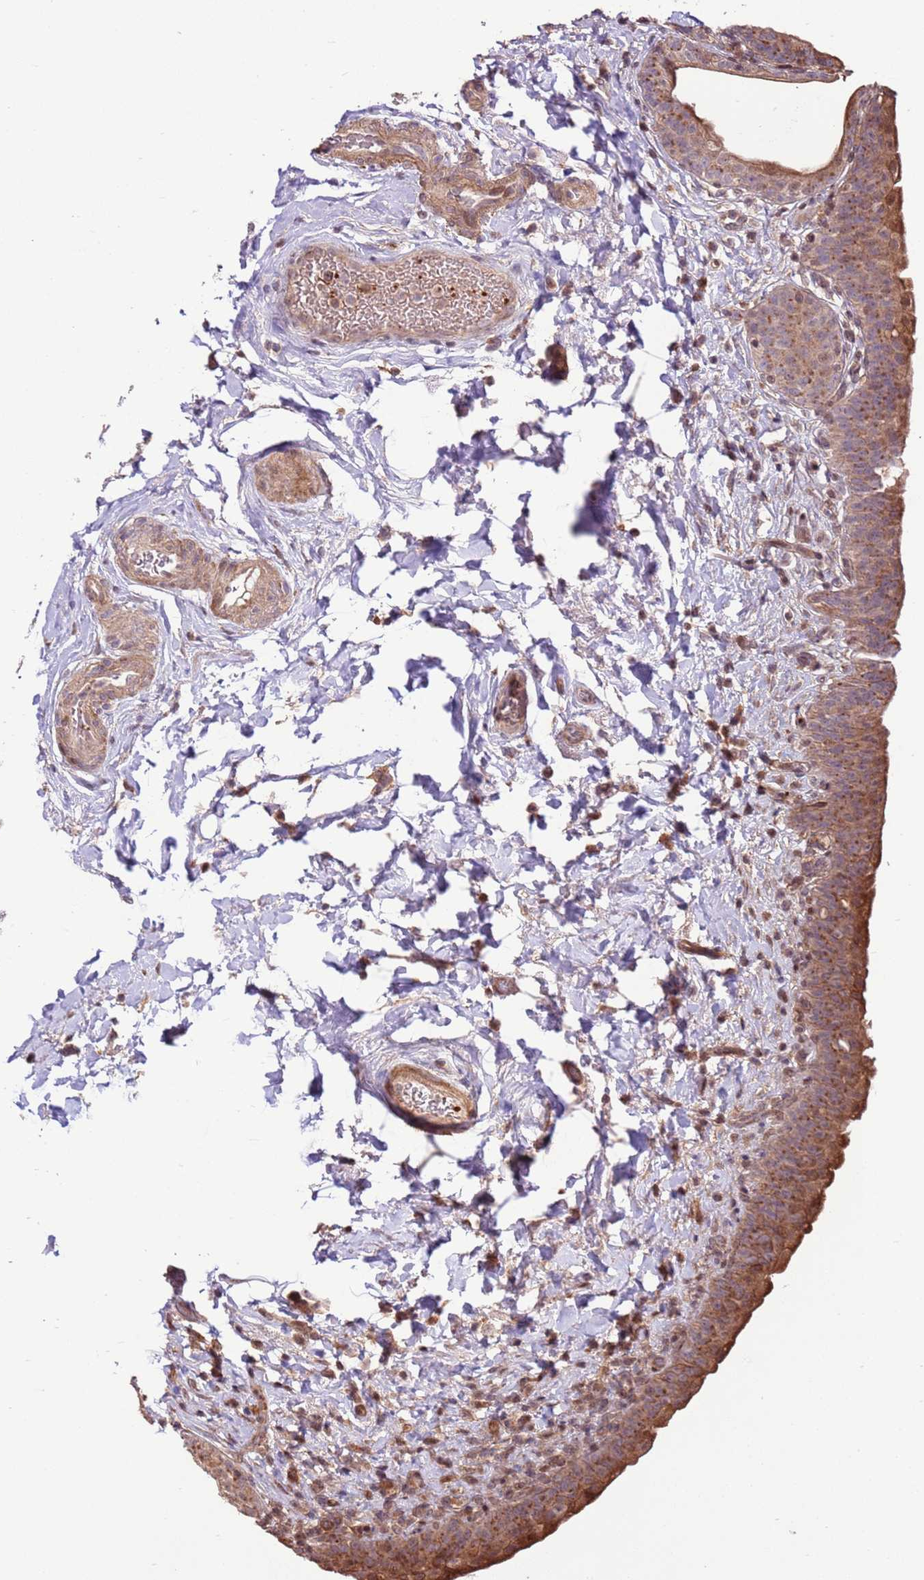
{"staining": {"intensity": "moderate", "quantity": ">75%", "location": "cytoplasmic/membranous,nuclear"}, "tissue": "urinary bladder", "cell_type": "Urothelial cells", "image_type": "normal", "snomed": [{"axis": "morphology", "description": "Normal tissue, NOS"}, {"axis": "topography", "description": "Urinary bladder"}], "caption": "DAB (3,3'-diaminobenzidine) immunohistochemical staining of normal urinary bladder displays moderate cytoplasmic/membranous,nuclear protein expression in approximately >75% of urothelial cells. (IHC, brightfield microscopy, high magnification).", "gene": "CCDC112", "patient": {"sex": "male", "age": 83}}